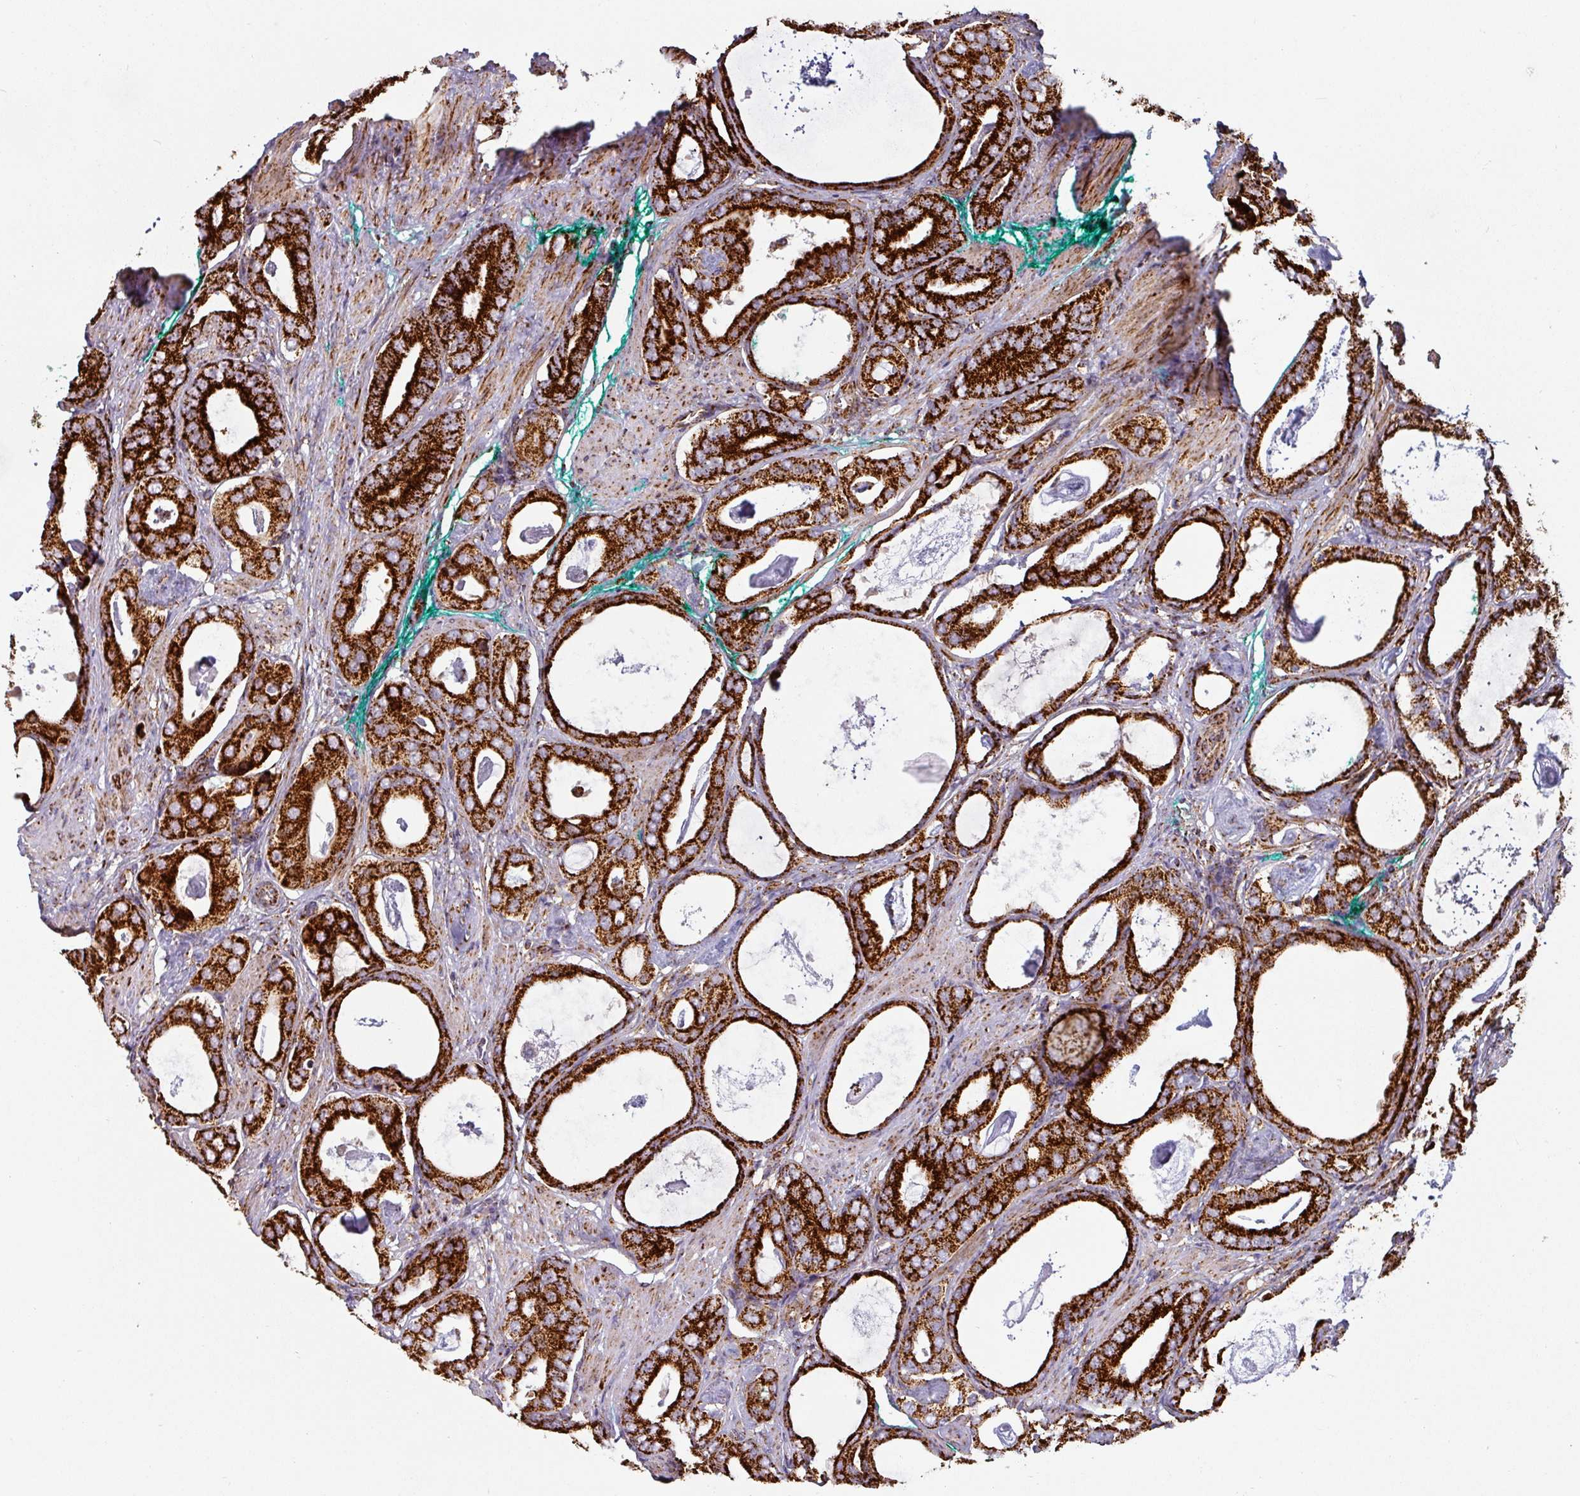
{"staining": {"intensity": "strong", "quantity": ">75%", "location": "cytoplasmic/membranous"}, "tissue": "prostate cancer", "cell_type": "Tumor cells", "image_type": "cancer", "snomed": [{"axis": "morphology", "description": "Adenocarcinoma, Low grade"}, {"axis": "topography", "description": "Prostate"}], "caption": "Immunohistochemistry of human prostate cancer (low-grade adenocarcinoma) demonstrates high levels of strong cytoplasmic/membranous positivity in approximately >75% of tumor cells.", "gene": "TRAP1", "patient": {"sex": "male", "age": 71}}